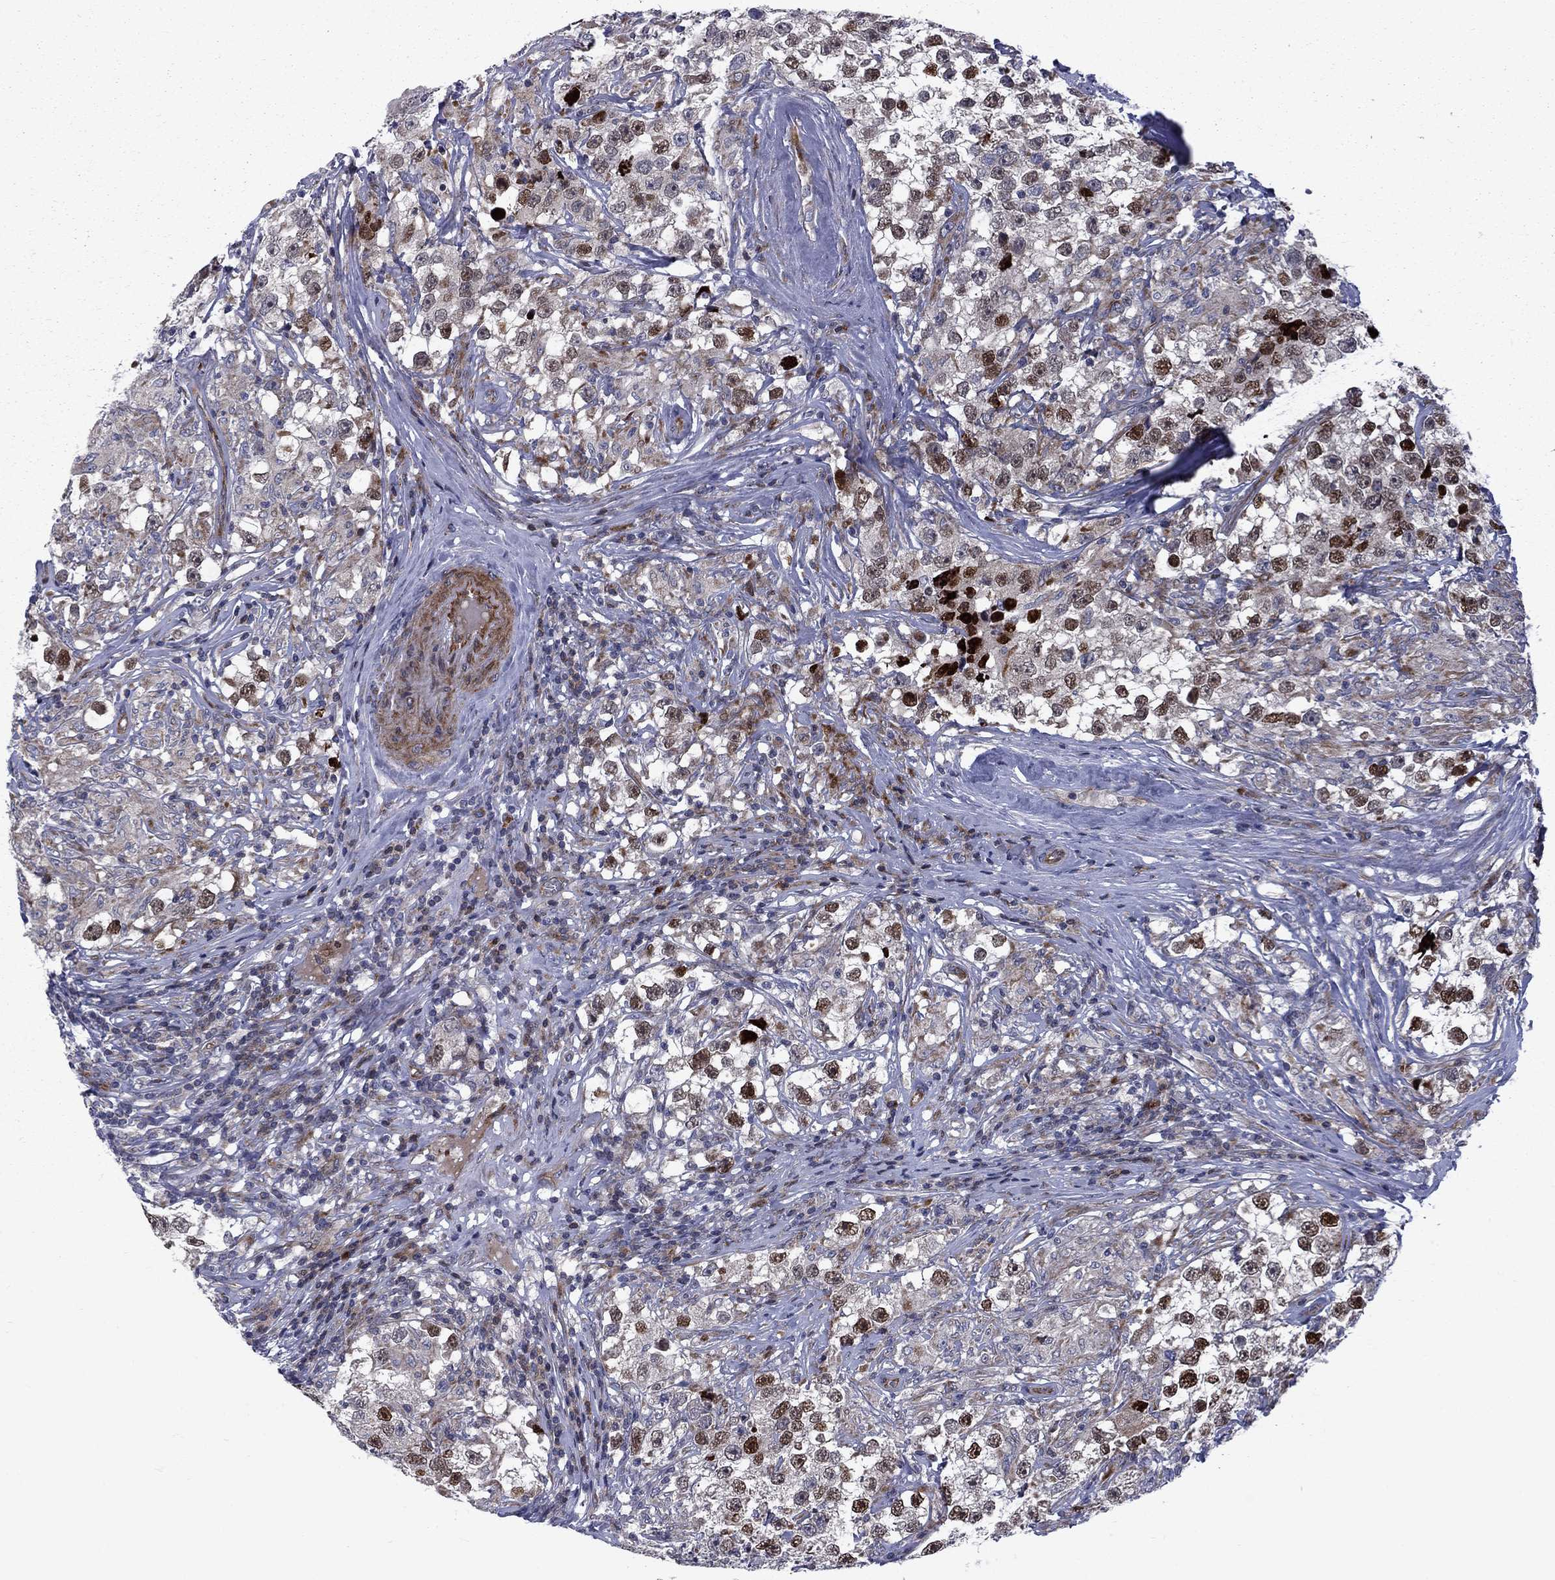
{"staining": {"intensity": "strong", "quantity": "<25%", "location": "nuclear"}, "tissue": "testis cancer", "cell_type": "Tumor cells", "image_type": "cancer", "snomed": [{"axis": "morphology", "description": "Seminoma, NOS"}, {"axis": "topography", "description": "Testis"}], "caption": "Human testis seminoma stained with a brown dye shows strong nuclear positive positivity in approximately <25% of tumor cells.", "gene": "MIOS", "patient": {"sex": "male", "age": 46}}